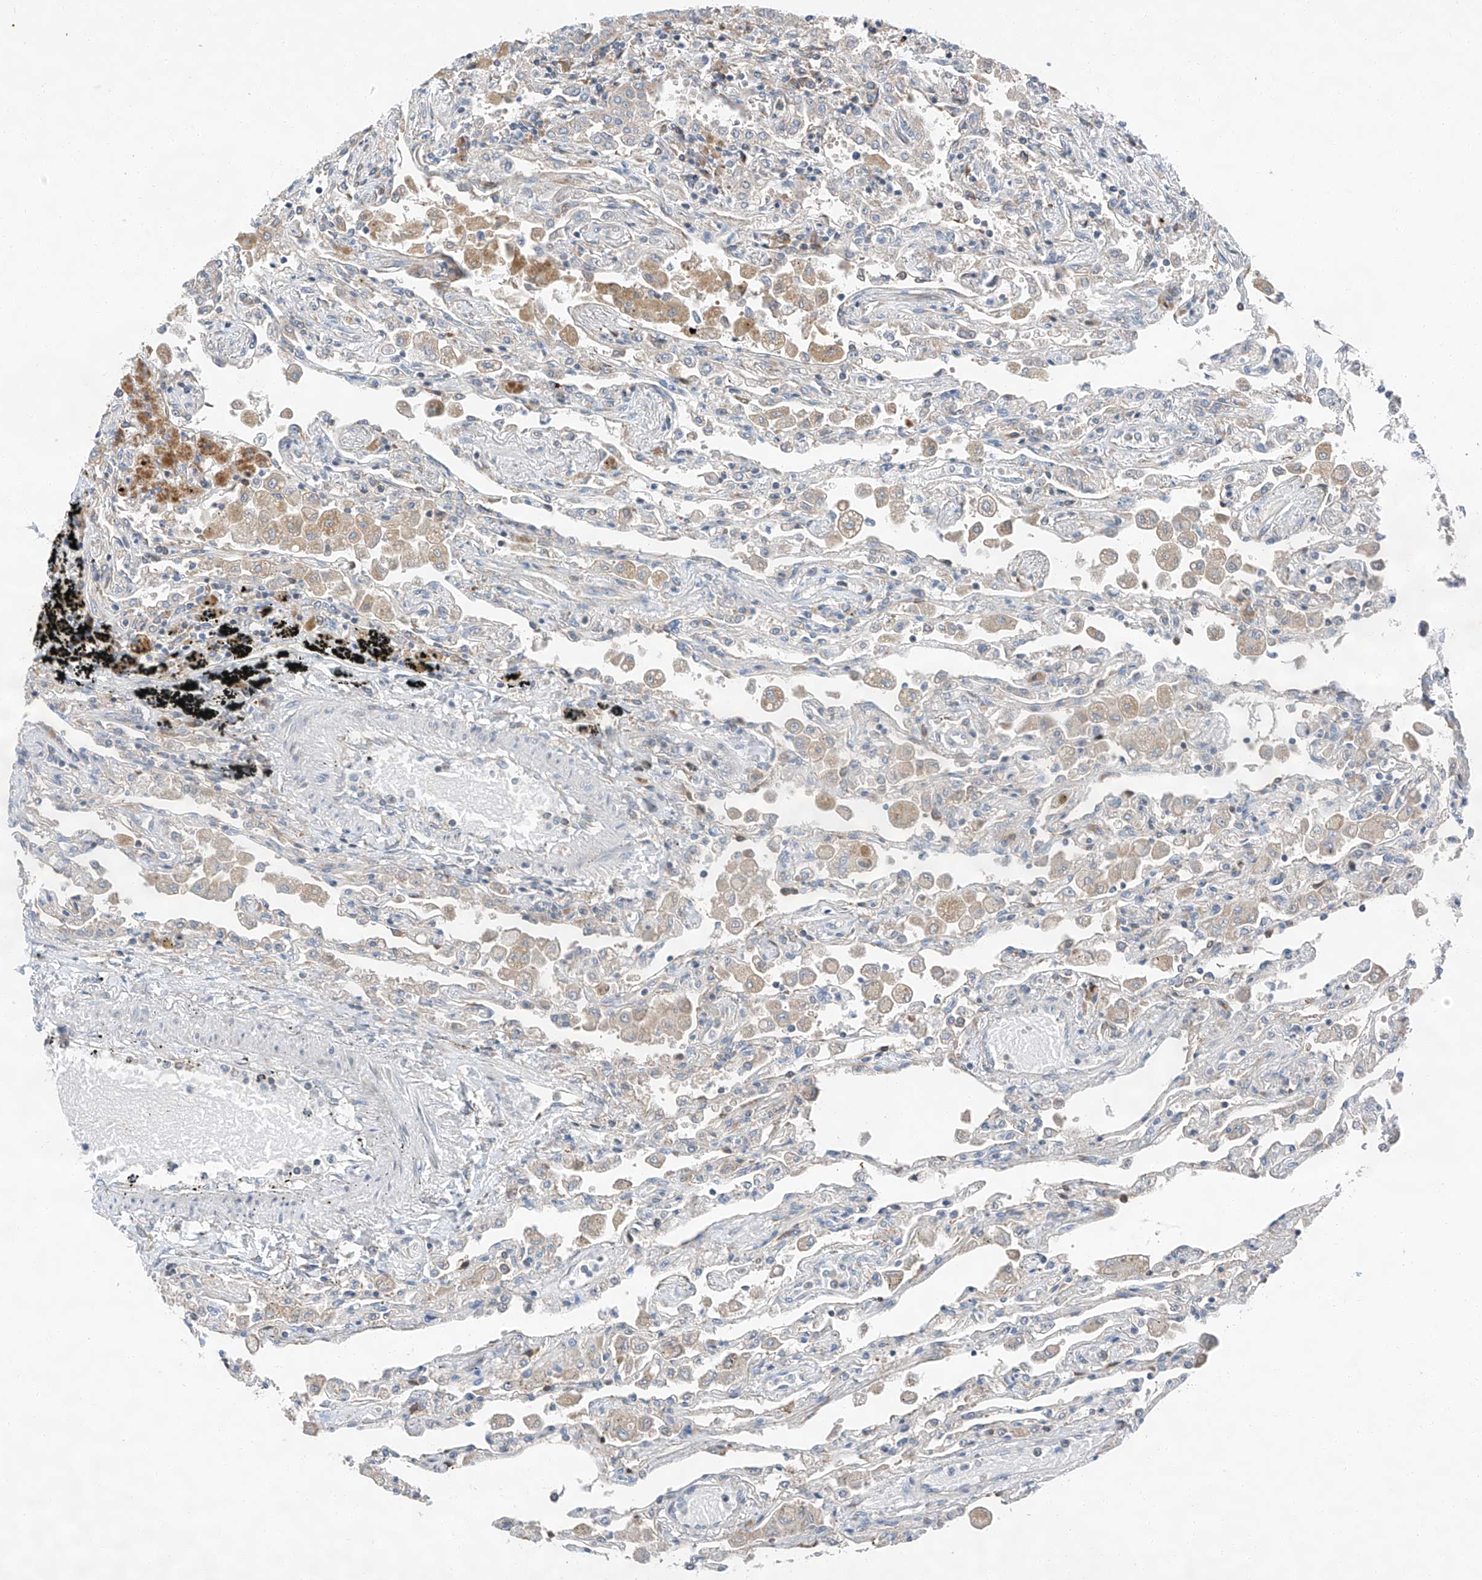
{"staining": {"intensity": "moderate", "quantity": "<25%", "location": "cytoplasmic/membranous"}, "tissue": "lung", "cell_type": "Alveolar cells", "image_type": "normal", "snomed": [{"axis": "morphology", "description": "Normal tissue, NOS"}, {"axis": "topography", "description": "Bronchus"}, {"axis": "topography", "description": "Lung"}], "caption": "Moderate cytoplasmic/membranous positivity is identified in about <25% of alveolar cells in unremarkable lung. (brown staining indicates protein expression, while blue staining denotes nuclei).", "gene": "ZC3H15", "patient": {"sex": "female", "age": 49}}